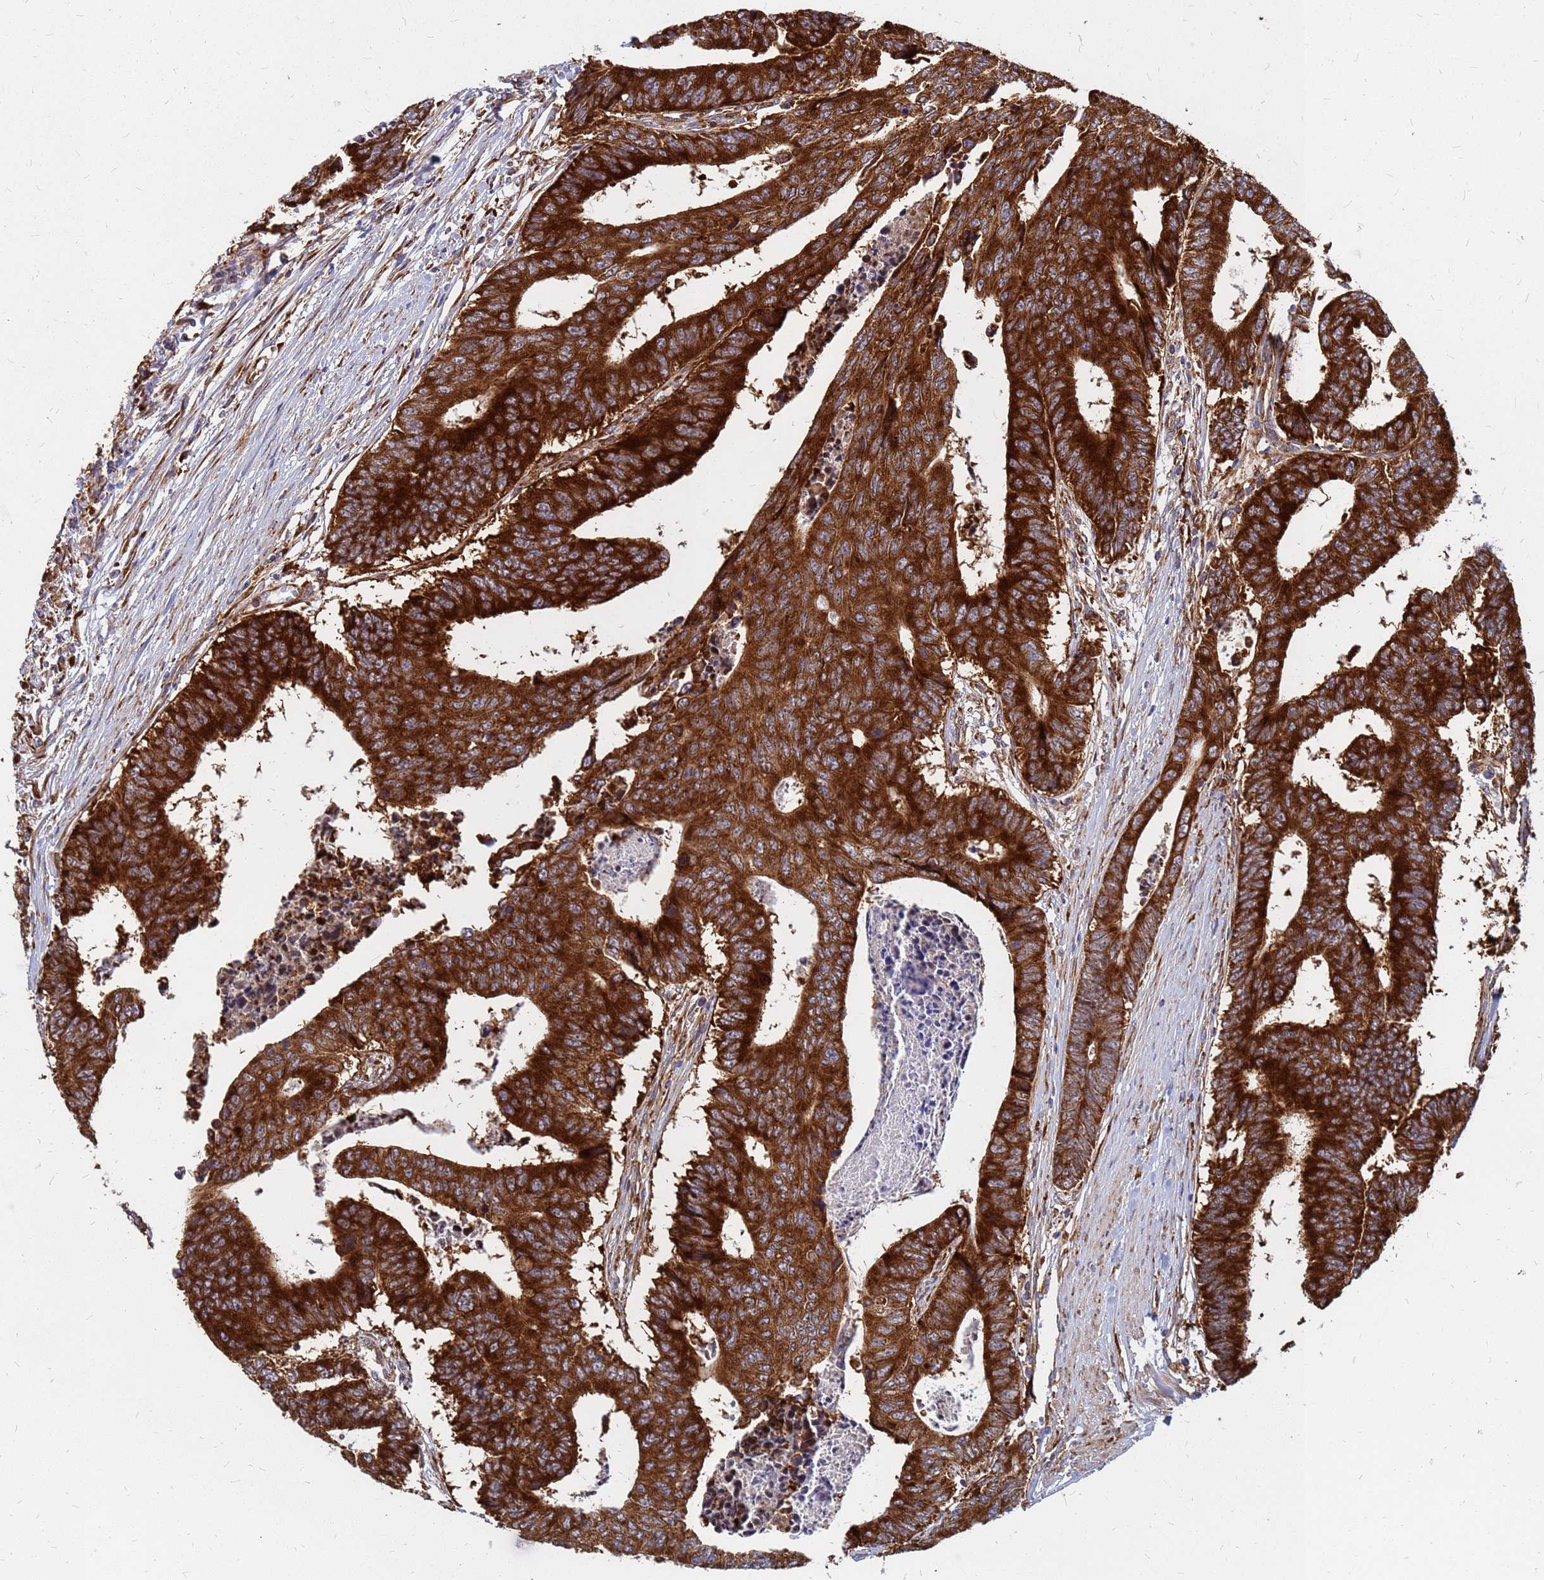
{"staining": {"intensity": "strong", "quantity": ">75%", "location": "cytoplasmic/membranous"}, "tissue": "colorectal cancer", "cell_type": "Tumor cells", "image_type": "cancer", "snomed": [{"axis": "morphology", "description": "Adenocarcinoma, NOS"}, {"axis": "topography", "description": "Rectum"}], "caption": "The histopathology image shows immunohistochemical staining of adenocarcinoma (colorectal). There is strong cytoplasmic/membranous positivity is identified in approximately >75% of tumor cells.", "gene": "RPL8", "patient": {"sex": "male", "age": 84}}